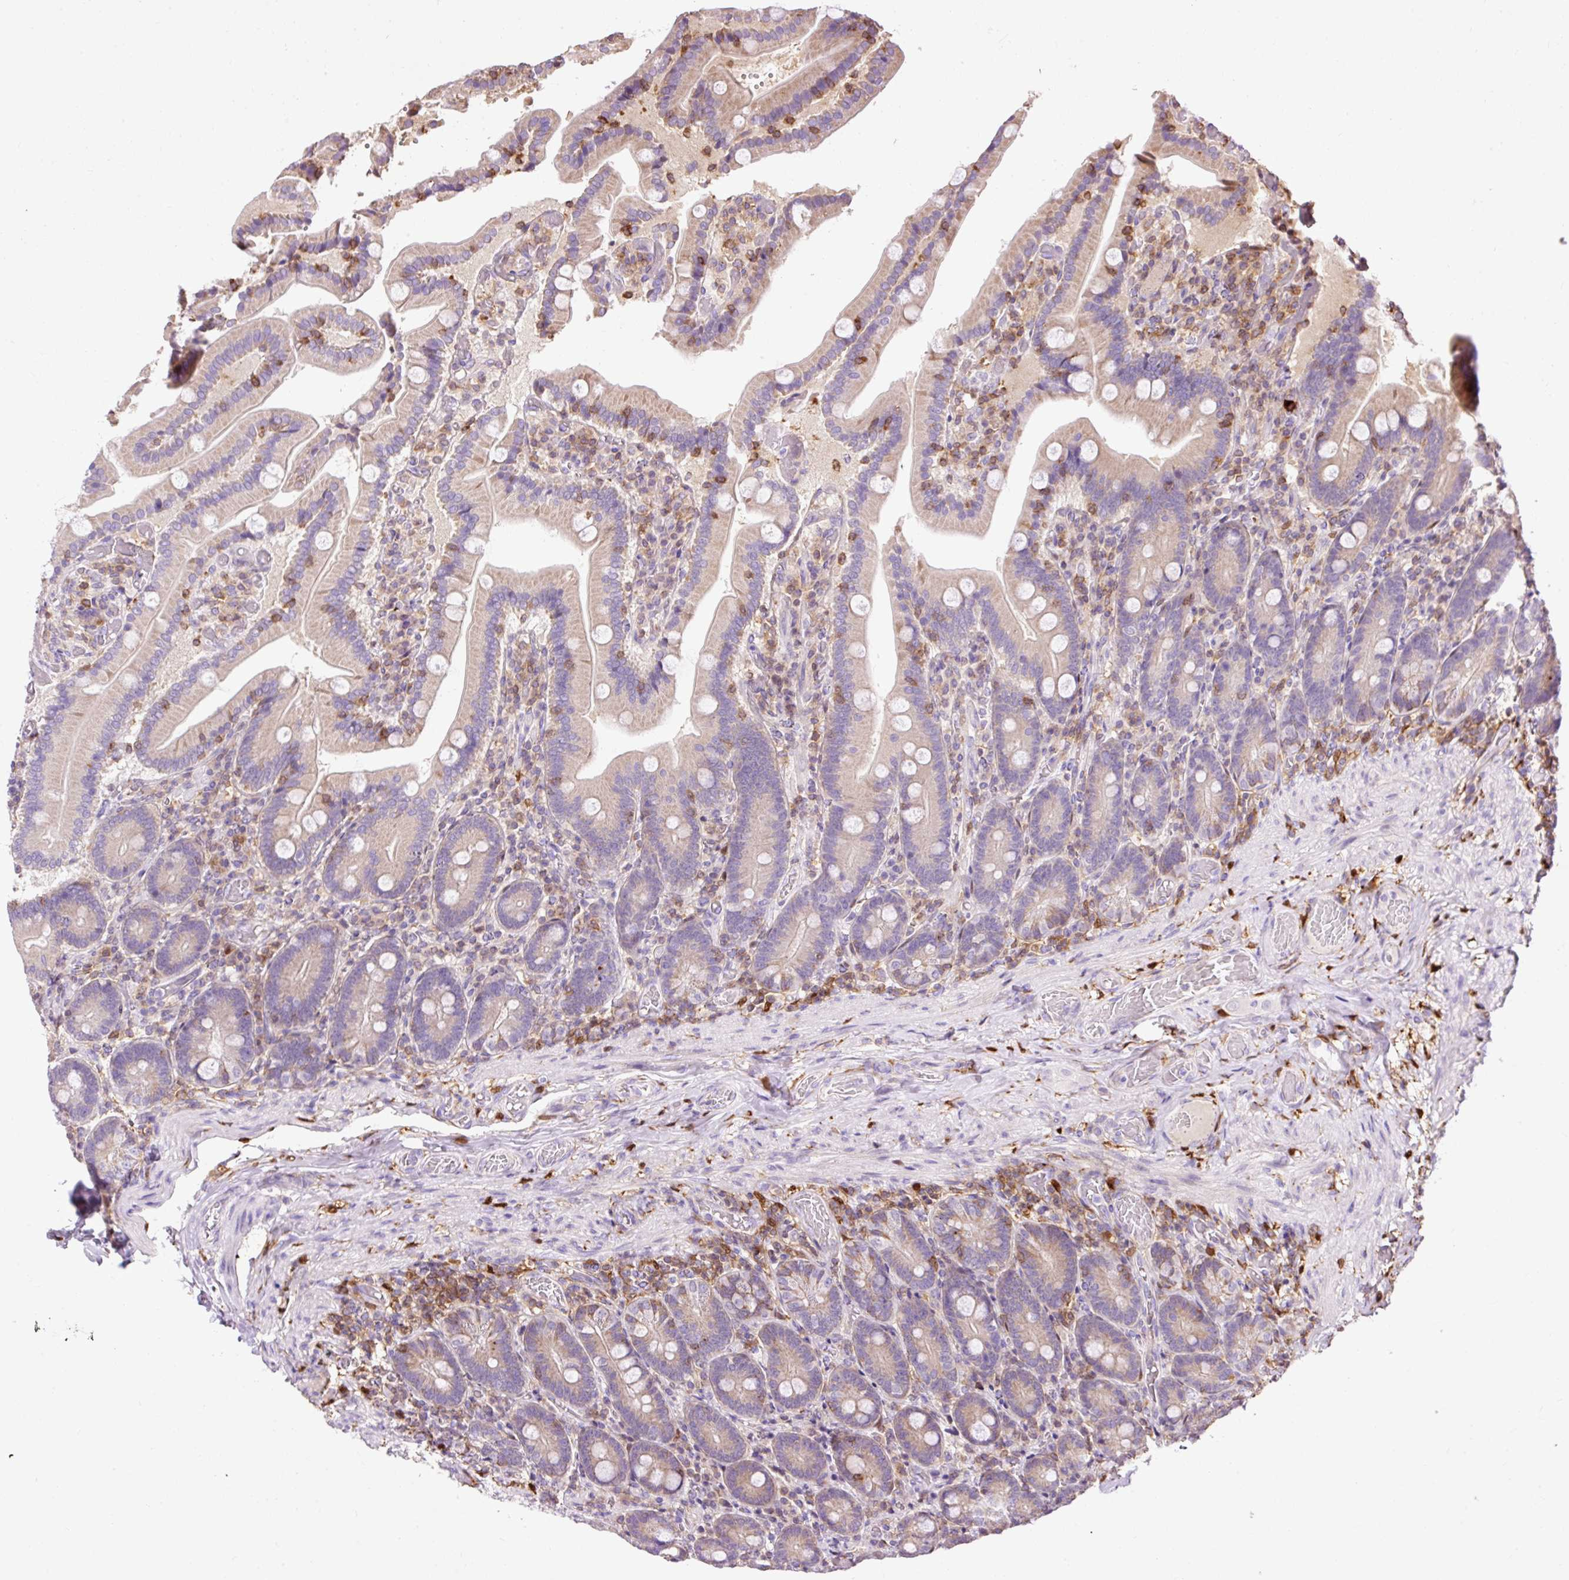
{"staining": {"intensity": "weak", "quantity": "25%-75%", "location": "cytoplasmic/membranous"}, "tissue": "duodenum", "cell_type": "Glandular cells", "image_type": "normal", "snomed": [{"axis": "morphology", "description": "Normal tissue, NOS"}, {"axis": "topography", "description": "Duodenum"}], "caption": "Immunohistochemical staining of unremarkable human duodenum reveals weak cytoplasmic/membranous protein positivity in approximately 25%-75% of glandular cells. The protein is stained brown, and the nuclei are stained in blue (DAB IHC with brightfield microscopy, high magnification).", "gene": "CD83", "patient": {"sex": "female", "age": 62}}